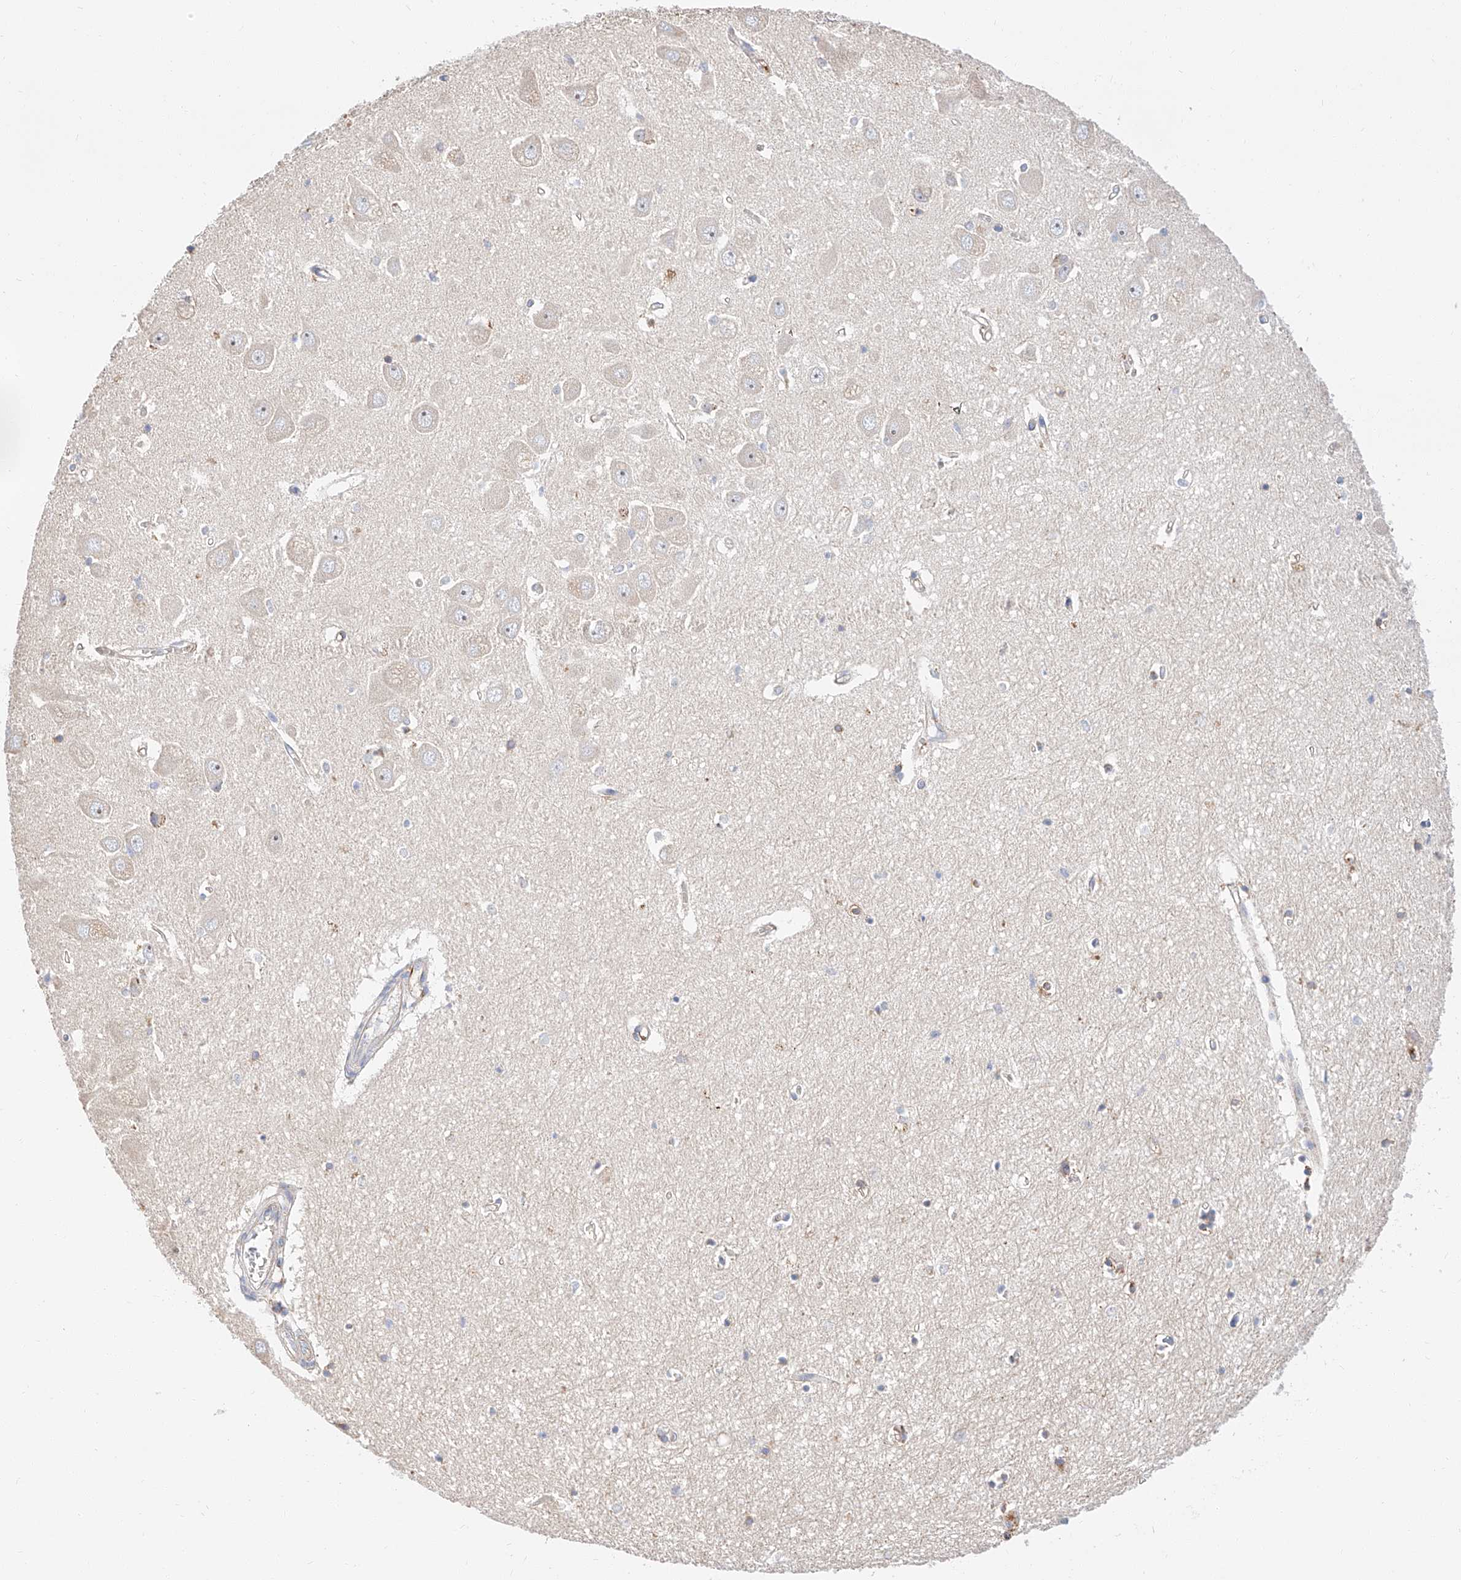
{"staining": {"intensity": "negative", "quantity": "none", "location": "none"}, "tissue": "hippocampus", "cell_type": "Glial cells", "image_type": "normal", "snomed": [{"axis": "morphology", "description": "Normal tissue, NOS"}, {"axis": "topography", "description": "Hippocampus"}], "caption": "Hippocampus stained for a protein using immunohistochemistry shows no expression glial cells.", "gene": "GLMN", "patient": {"sex": "female", "age": 64}}